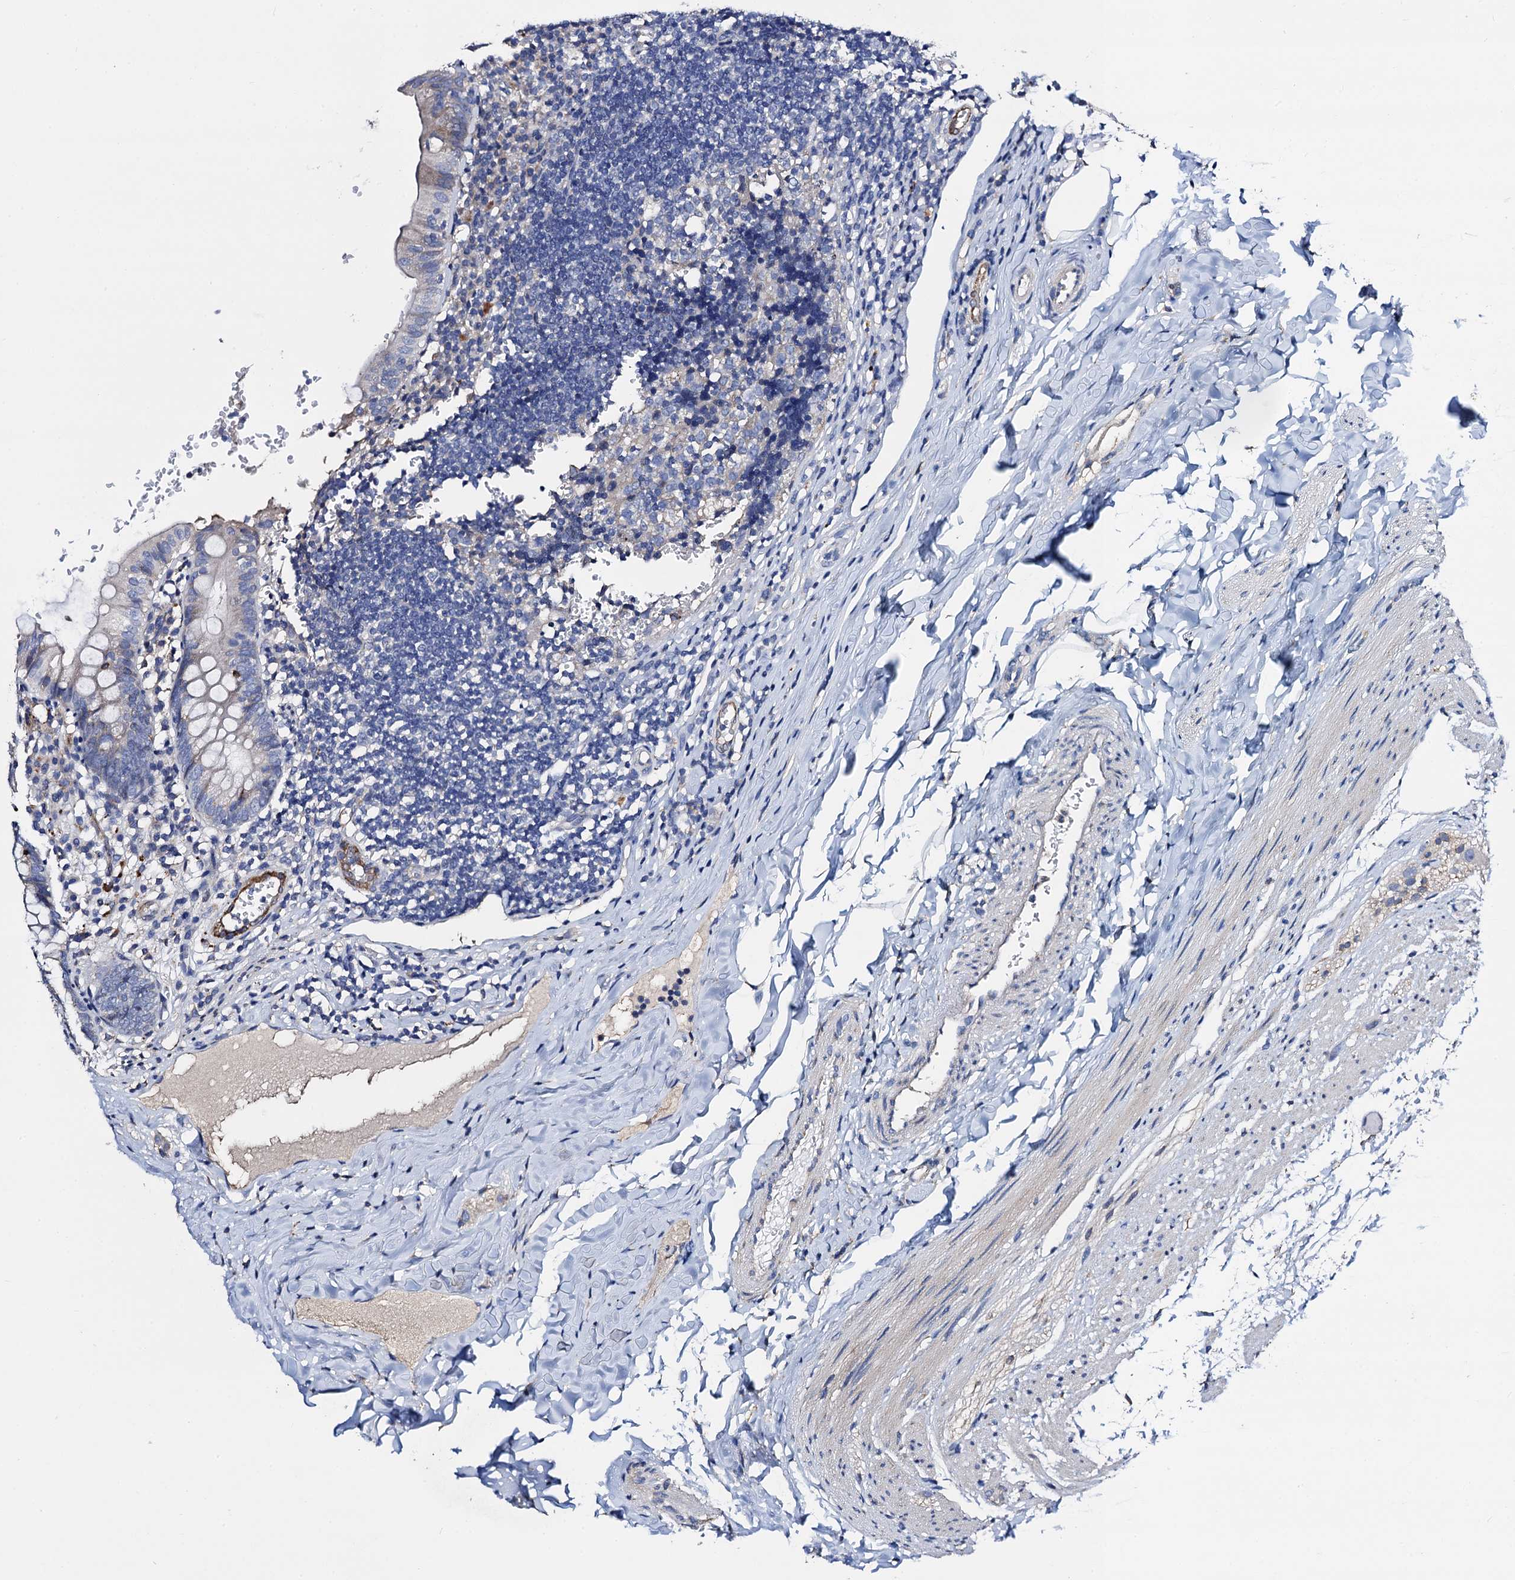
{"staining": {"intensity": "negative", "quantity": "none", "location": "none"}, "tissue": "appendix", "cell_type": "Glandular cells", "image_type": "normal", "snomed": [{"axis": "morphology", "description": "Normal tissue, NOS"}, {"axis": "topography", "description": "Appendix"}], "caption": "Immunohistochemistry histopathology image of unremarkable appendix stained for a protein (brown), which demonstrates no positivity in glandular cells. (DAB immunohistochemistry visualized using brightfield microscopy, high magnification).", "gene": "FREM3", "patient": {"sex": "male", "age": 8}}